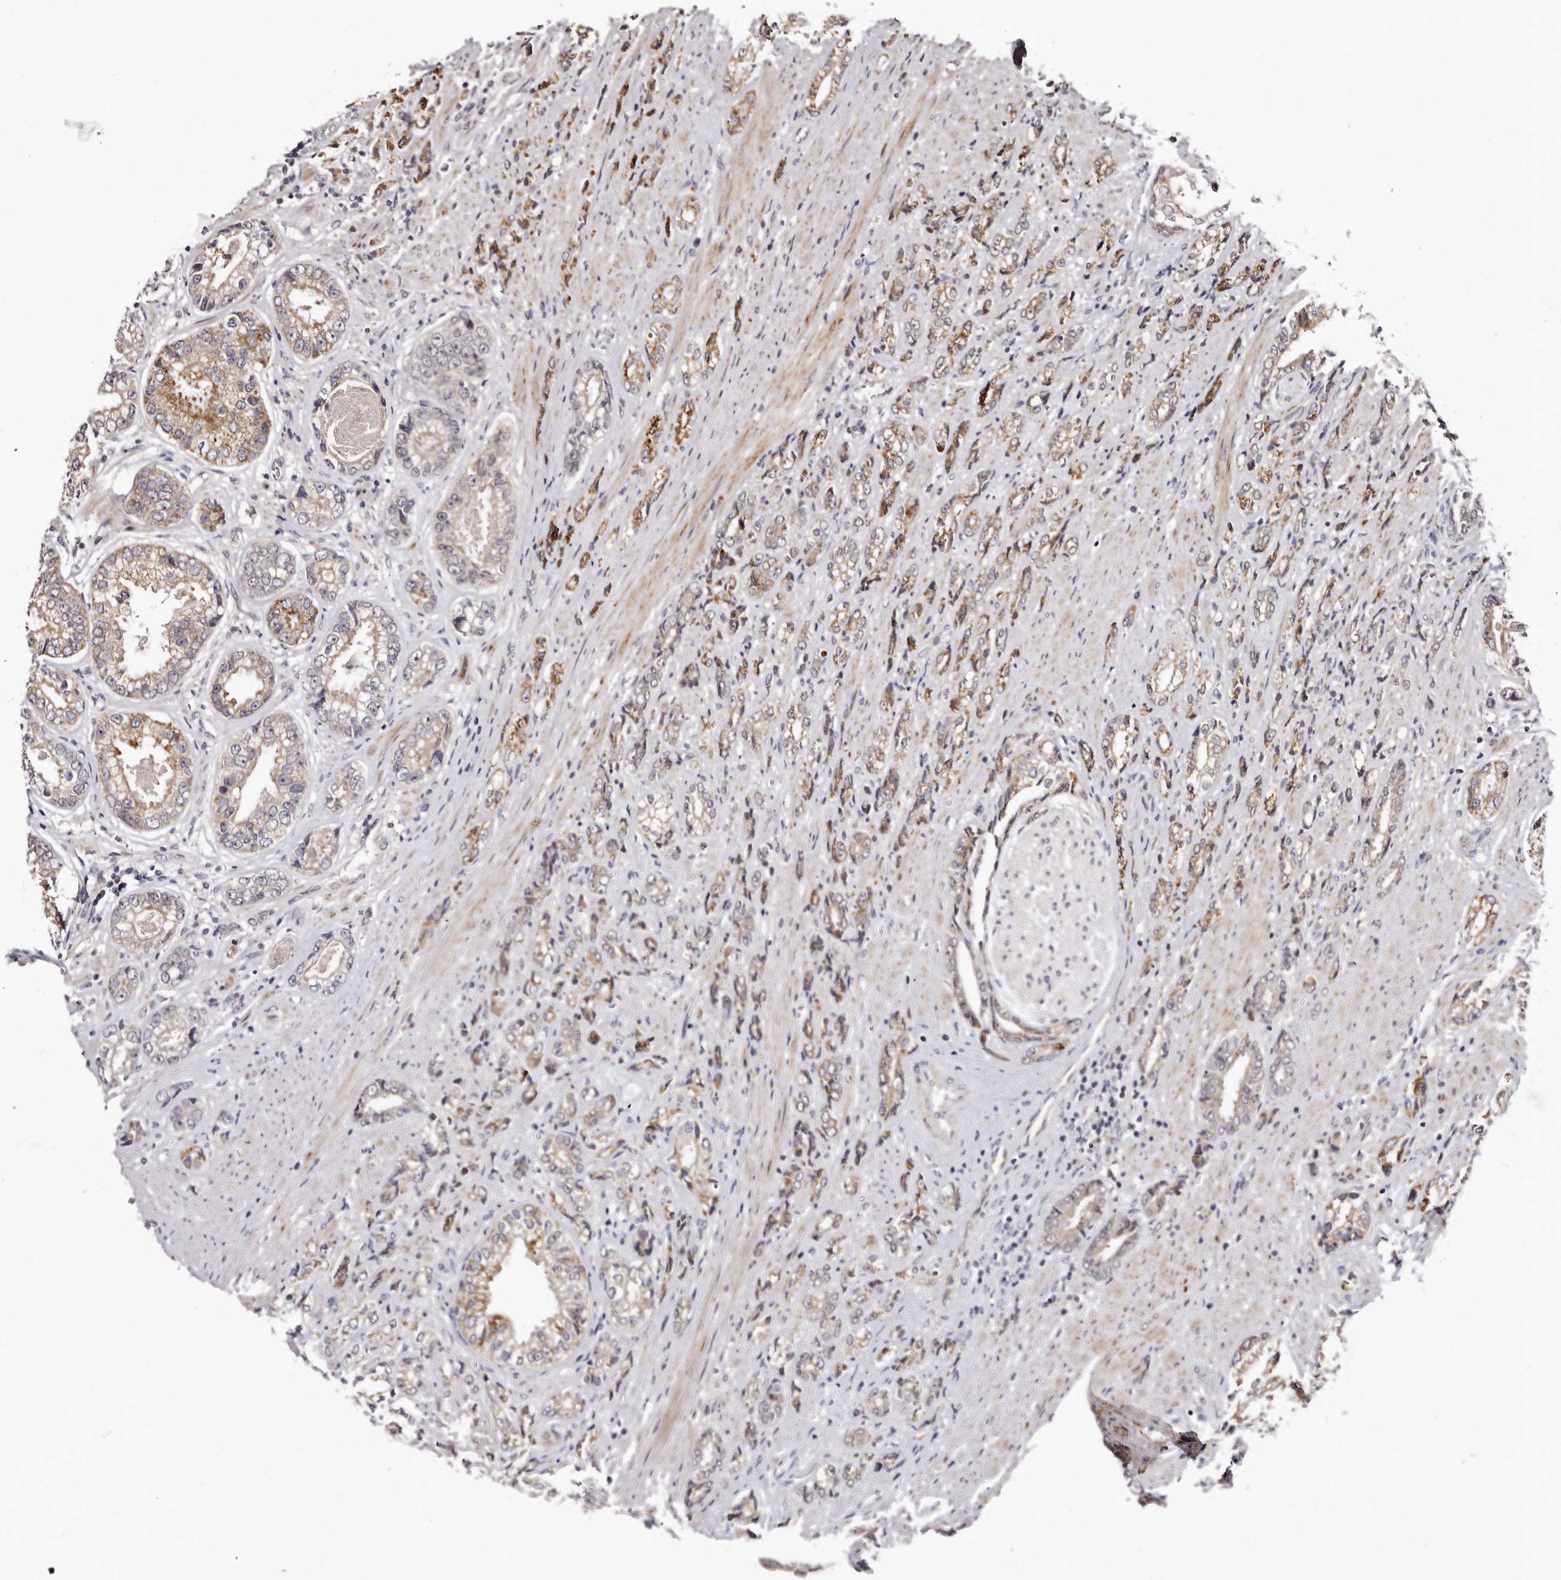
{"staining": {"intensity": "moderate", "quantity": ">75%", "location": "cytoplasmic/membranous"}, "tissue": "prostate cancer", "cell_type": "Tumor cells", "image_type": "cancer", "snomed": [{"axis": "morphology", "description": "Adenocarcinoma, High grade"}, {"axis": "topography", "description": "Prostate"}], "caption": "A brown stain labels moderate cytoplasmic/membranous staining of a protein in prostate cancer (adenocarcinoma (high-grade)) tumor cells.", "gene": "PHF20L1", "patient": {"sex": "male", "age": 61}}